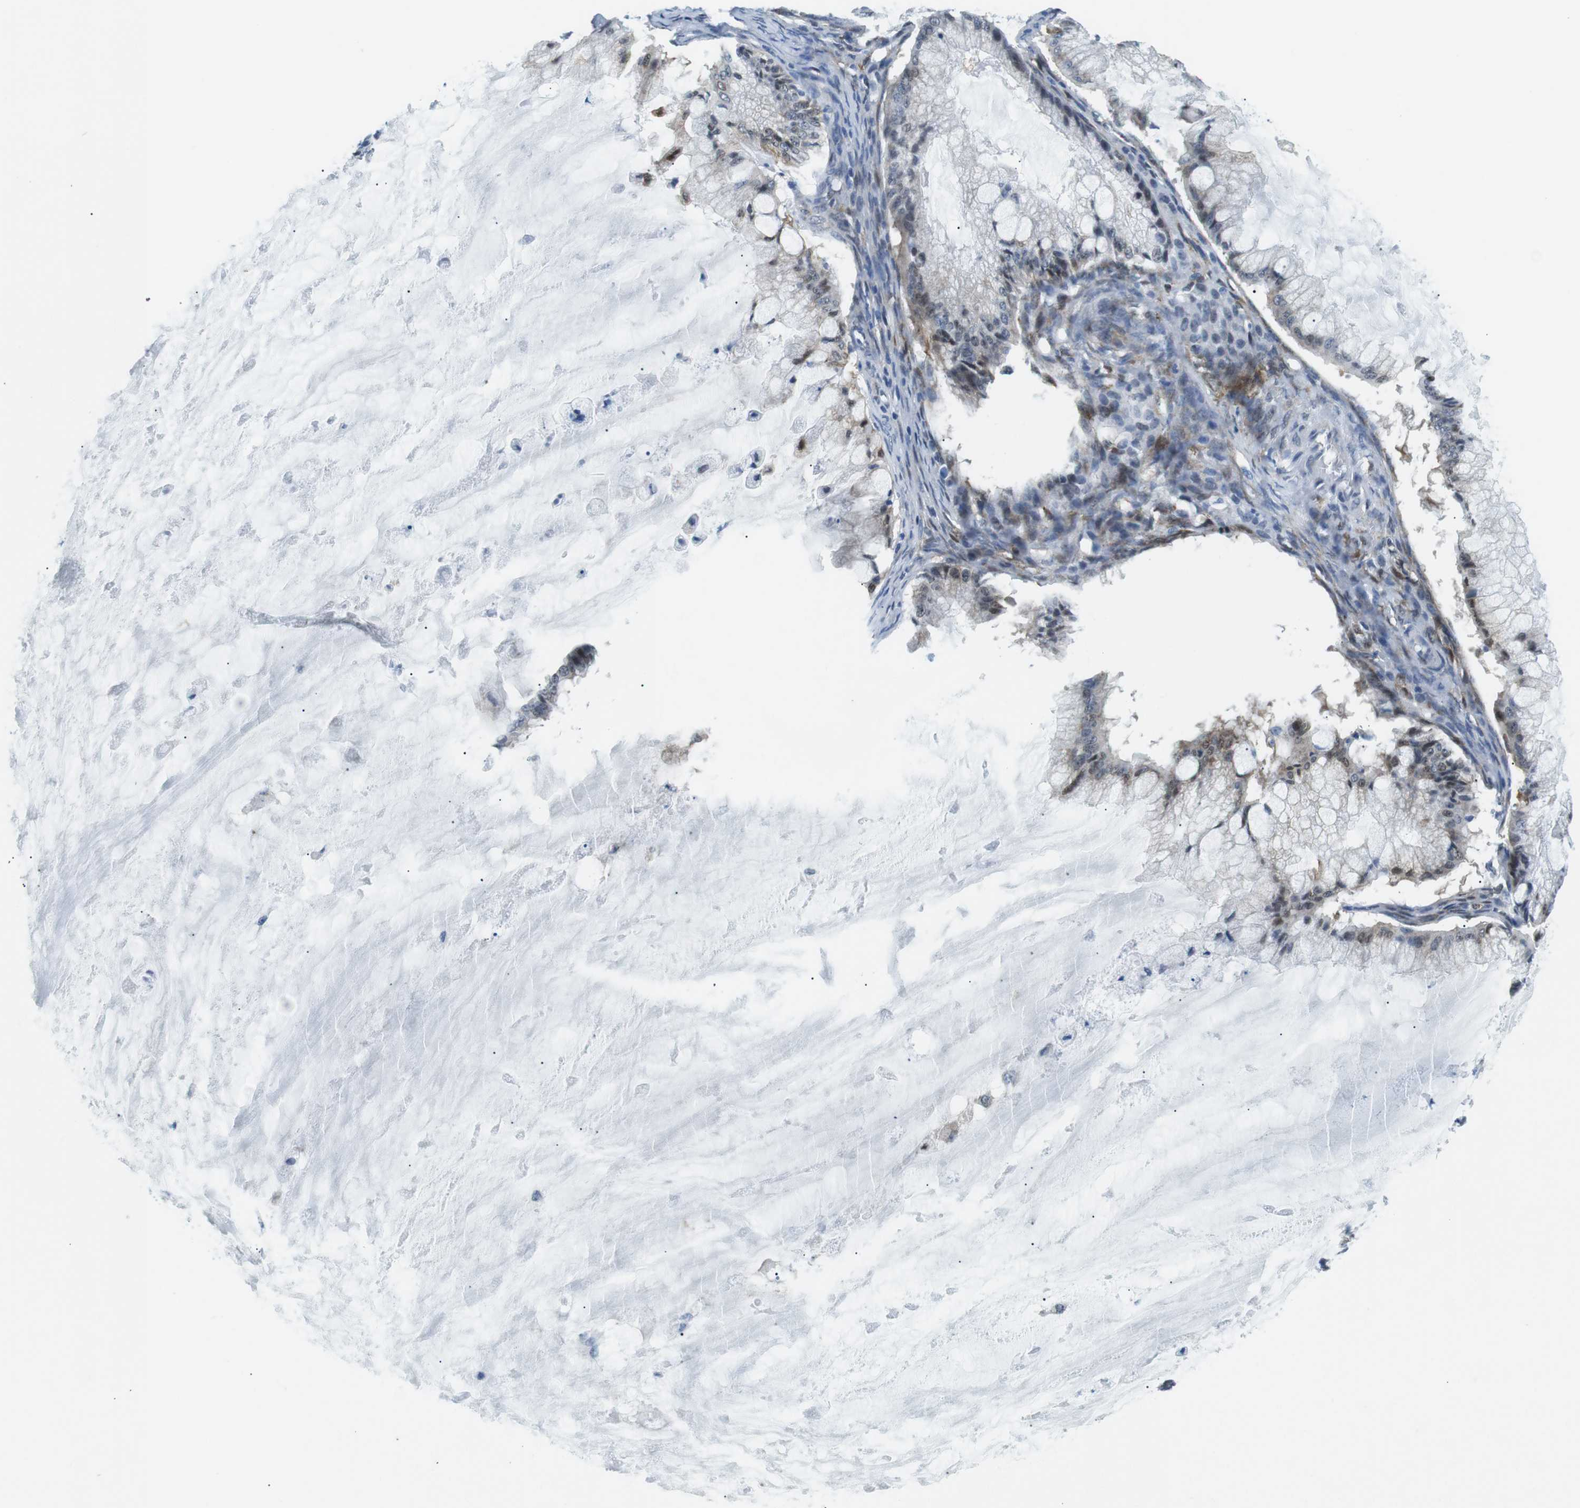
{"staining": {"intensity": "weak", "quantity": "25%-75%", "location": "cytoplasmic/membranous"}, "tissue": "ovarian cancer", "cell_type": "Tumor cells", "image_type": "cancer", "snomed": [{"axis": "morphology", "description": "Cystadenocarcinoma, mucinous, NOS"}, {"axis": "topography", "description": "Ovary"}], "caption": "About 25%-75% of tumor cells in ovarian cancer (mucinous cystadenocarcinoma) demonstrate weak cytoplasmic/membranous protein expression as visualized by brown immunohistochemical staining.", "gene": "PHLDA1", "patient": {"sex": "female", "age": 57}}